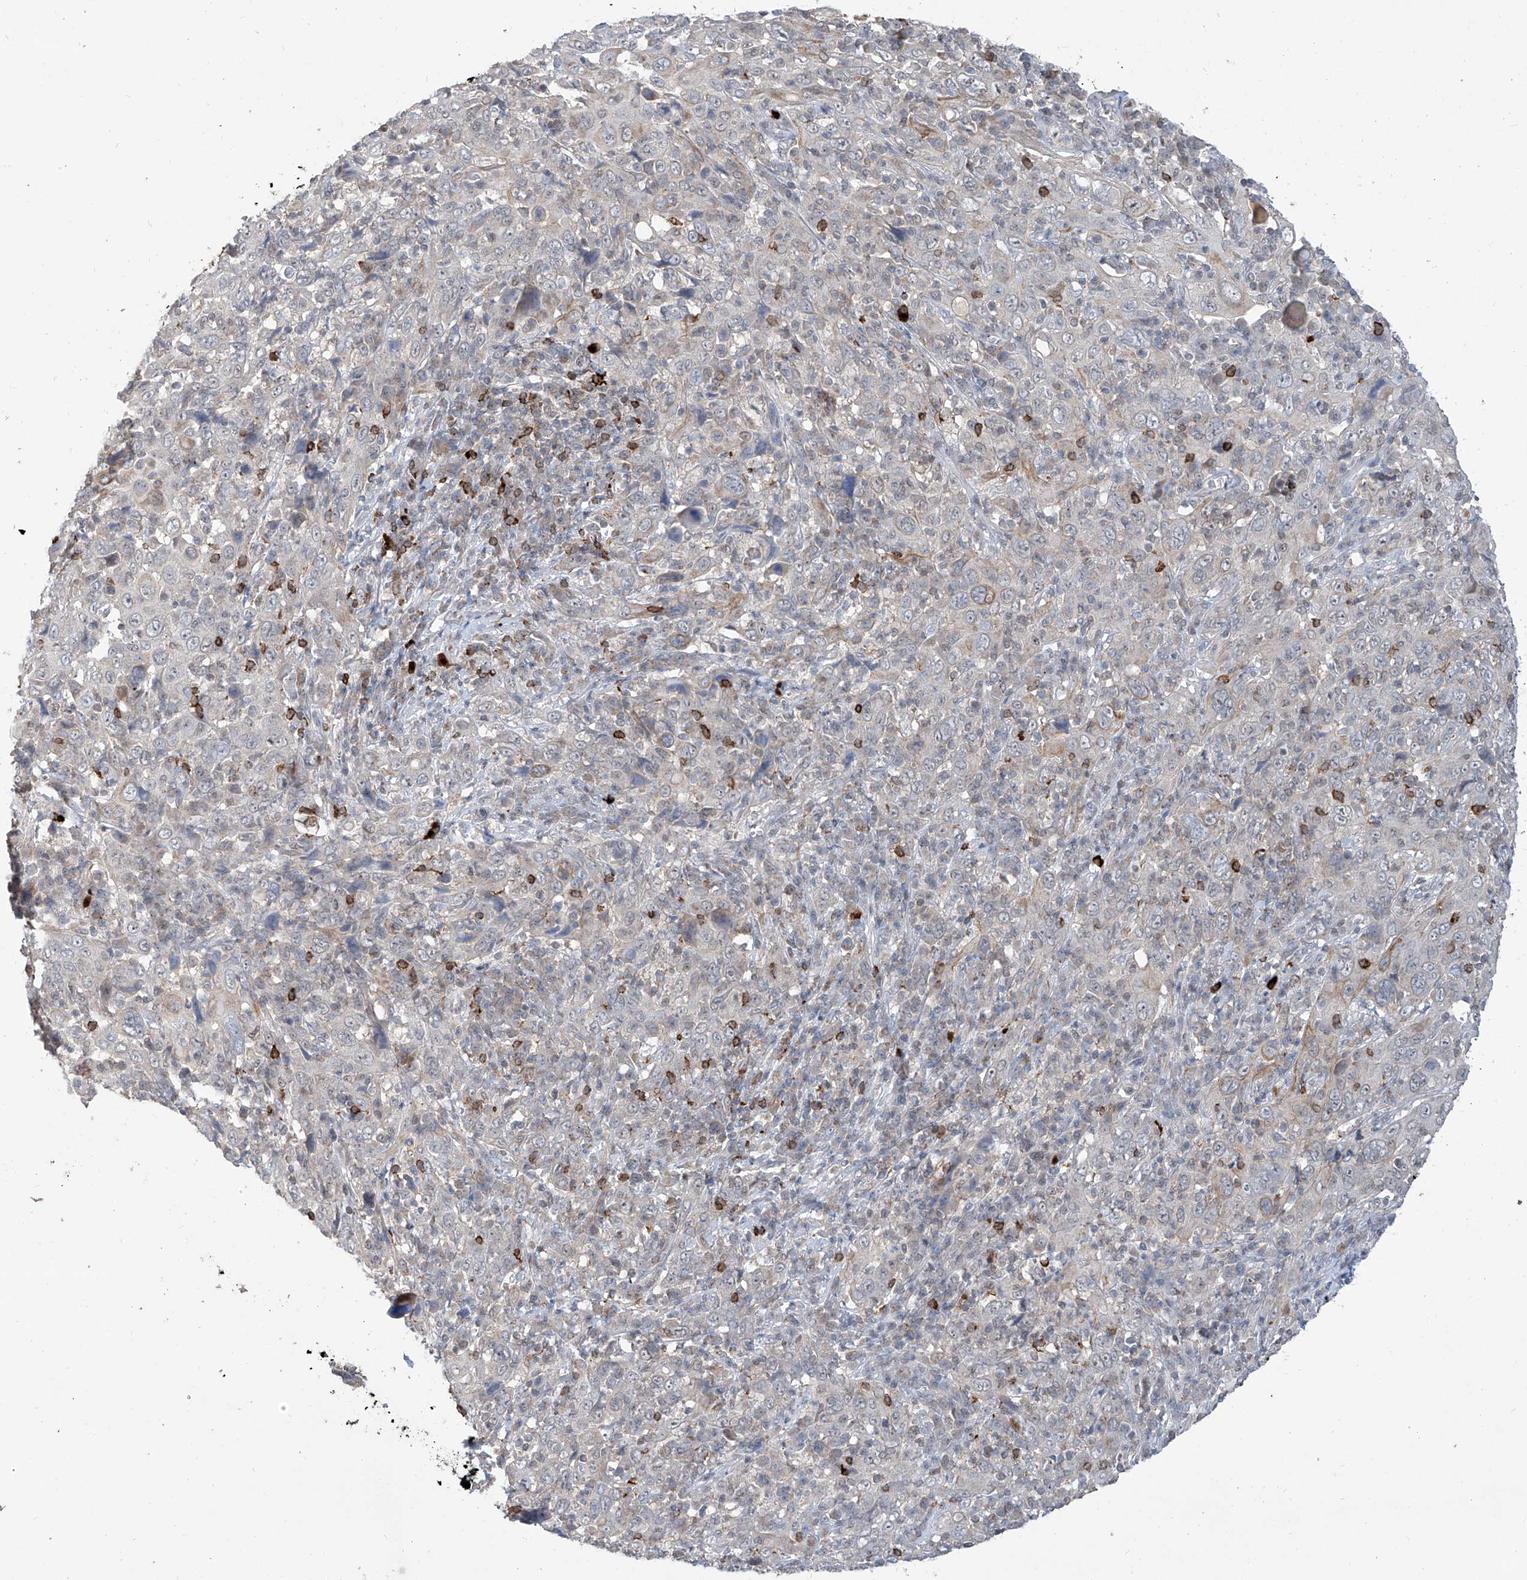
{"staining": {"intensity": "negative", "quantity": "none", "location": "none"}, "tissue": "cervical cancer", "cell_type": "Tumor cells", "image_type": "cancer", "snomed": [{"axis": "morphology", "description": "Squamous cell carcinoma, NOS"}, {"axis": "topography", "description": "Cervix"}], "caption": "Tumor cells show no significant protein staining in cervical cancer (squamous cell carcinoma).", "gene": "ZBTB48", "patient": {"sex": "female", "age": 46}}